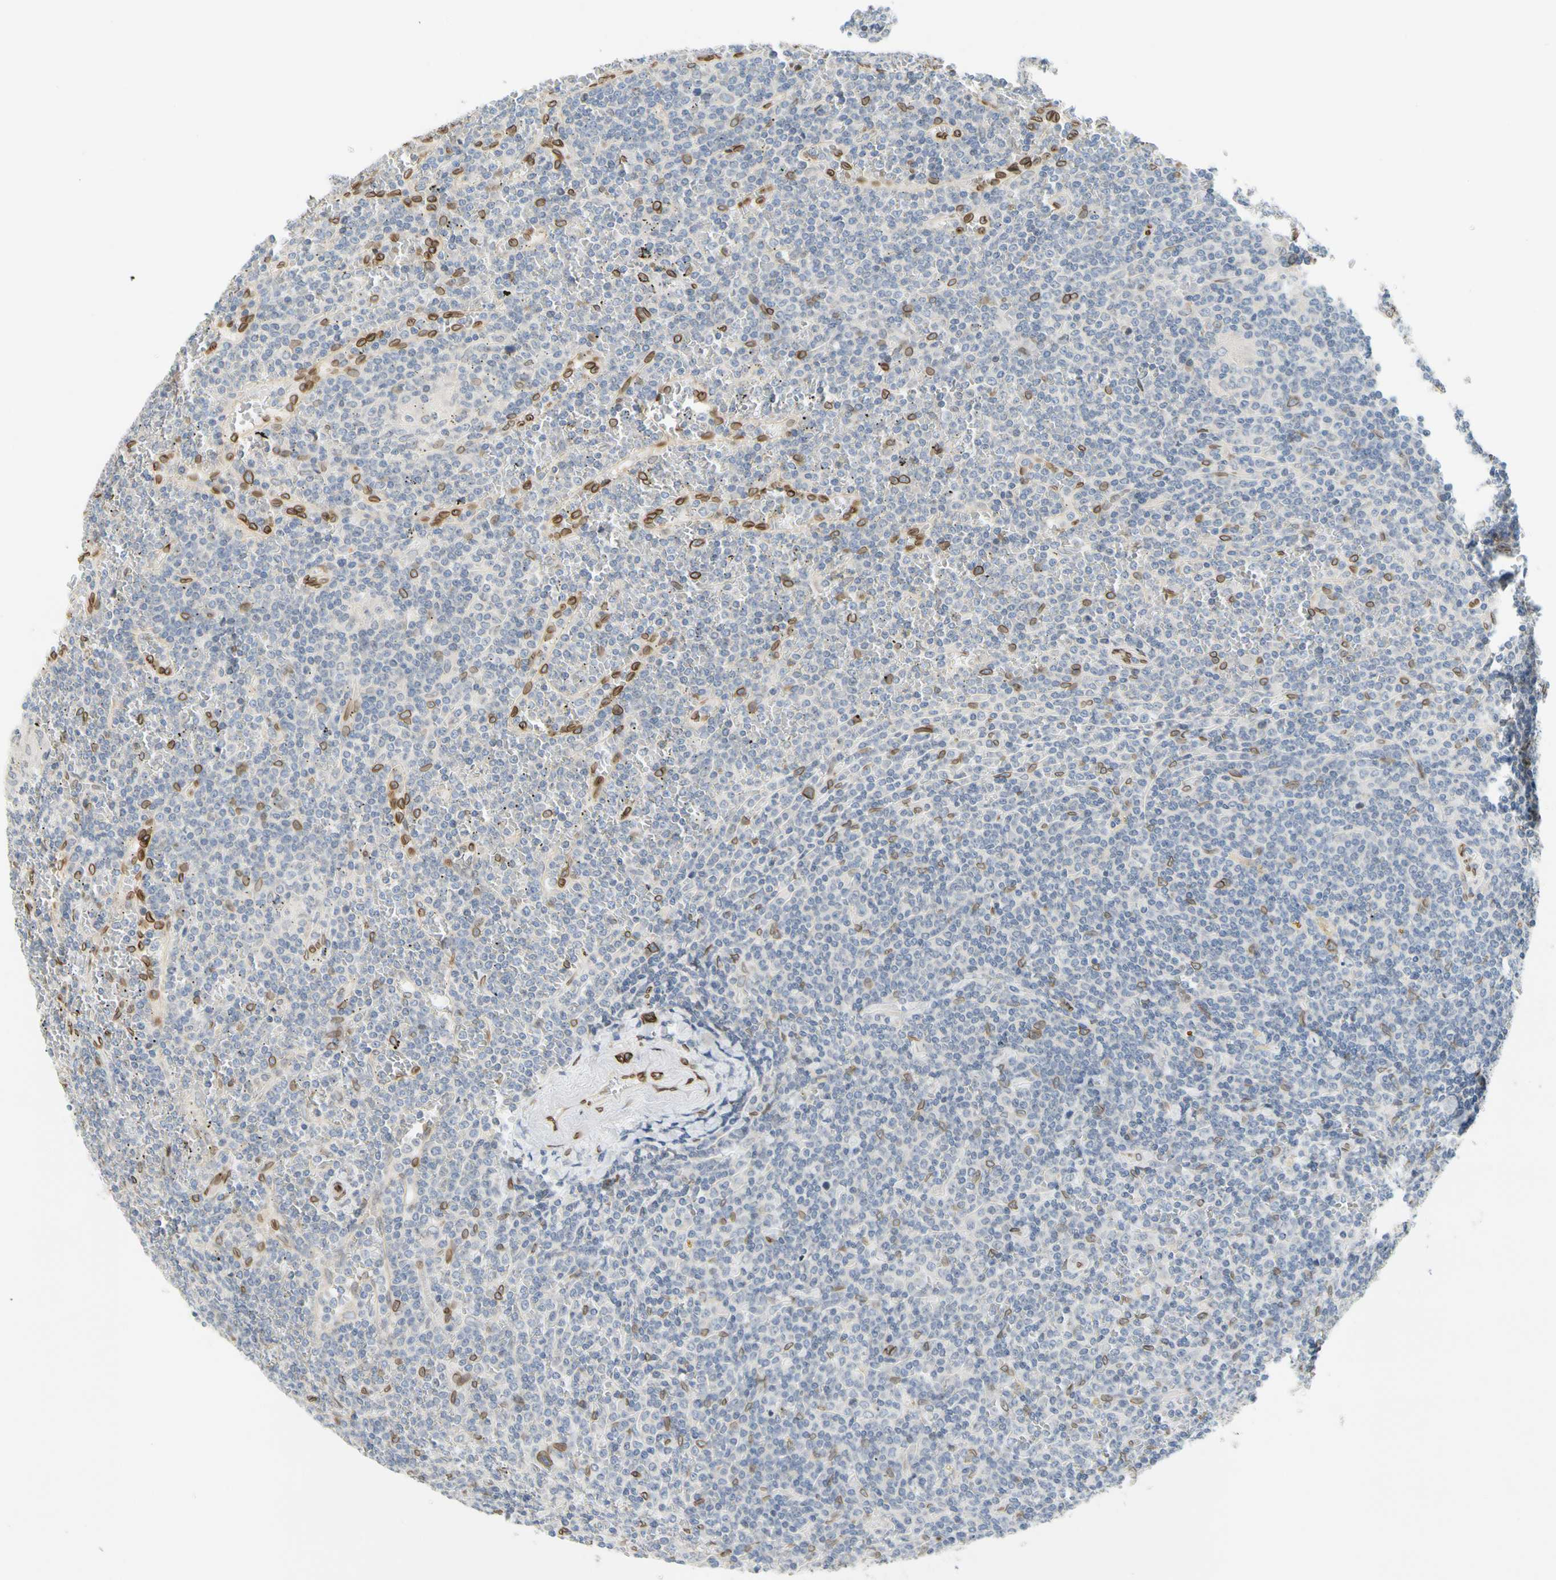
{"staining": {"intensity": "negative", "quantity": "none", "location": "none"}, "tissue": "lymphoma", "cell_type": "Tumor cells", "image_type": "cancer", "snomed": [{"axis": "morphology", "description": "Malignant lymphoma, non-Hodgkin's type, Low grade"}, {"axis": "topography", "description": "Spleen"}], "caption": "Protein analysis of malignant lymphoma, non-Hodgkin's type (low-grade) exhibits no significant expression in tumor cells. The staining is performed using DAB brown chromogen with nuclei counter-stained in using hematoxylin.", "gene": "SUN1", "patient": {"sex": "female", "age": 19}}